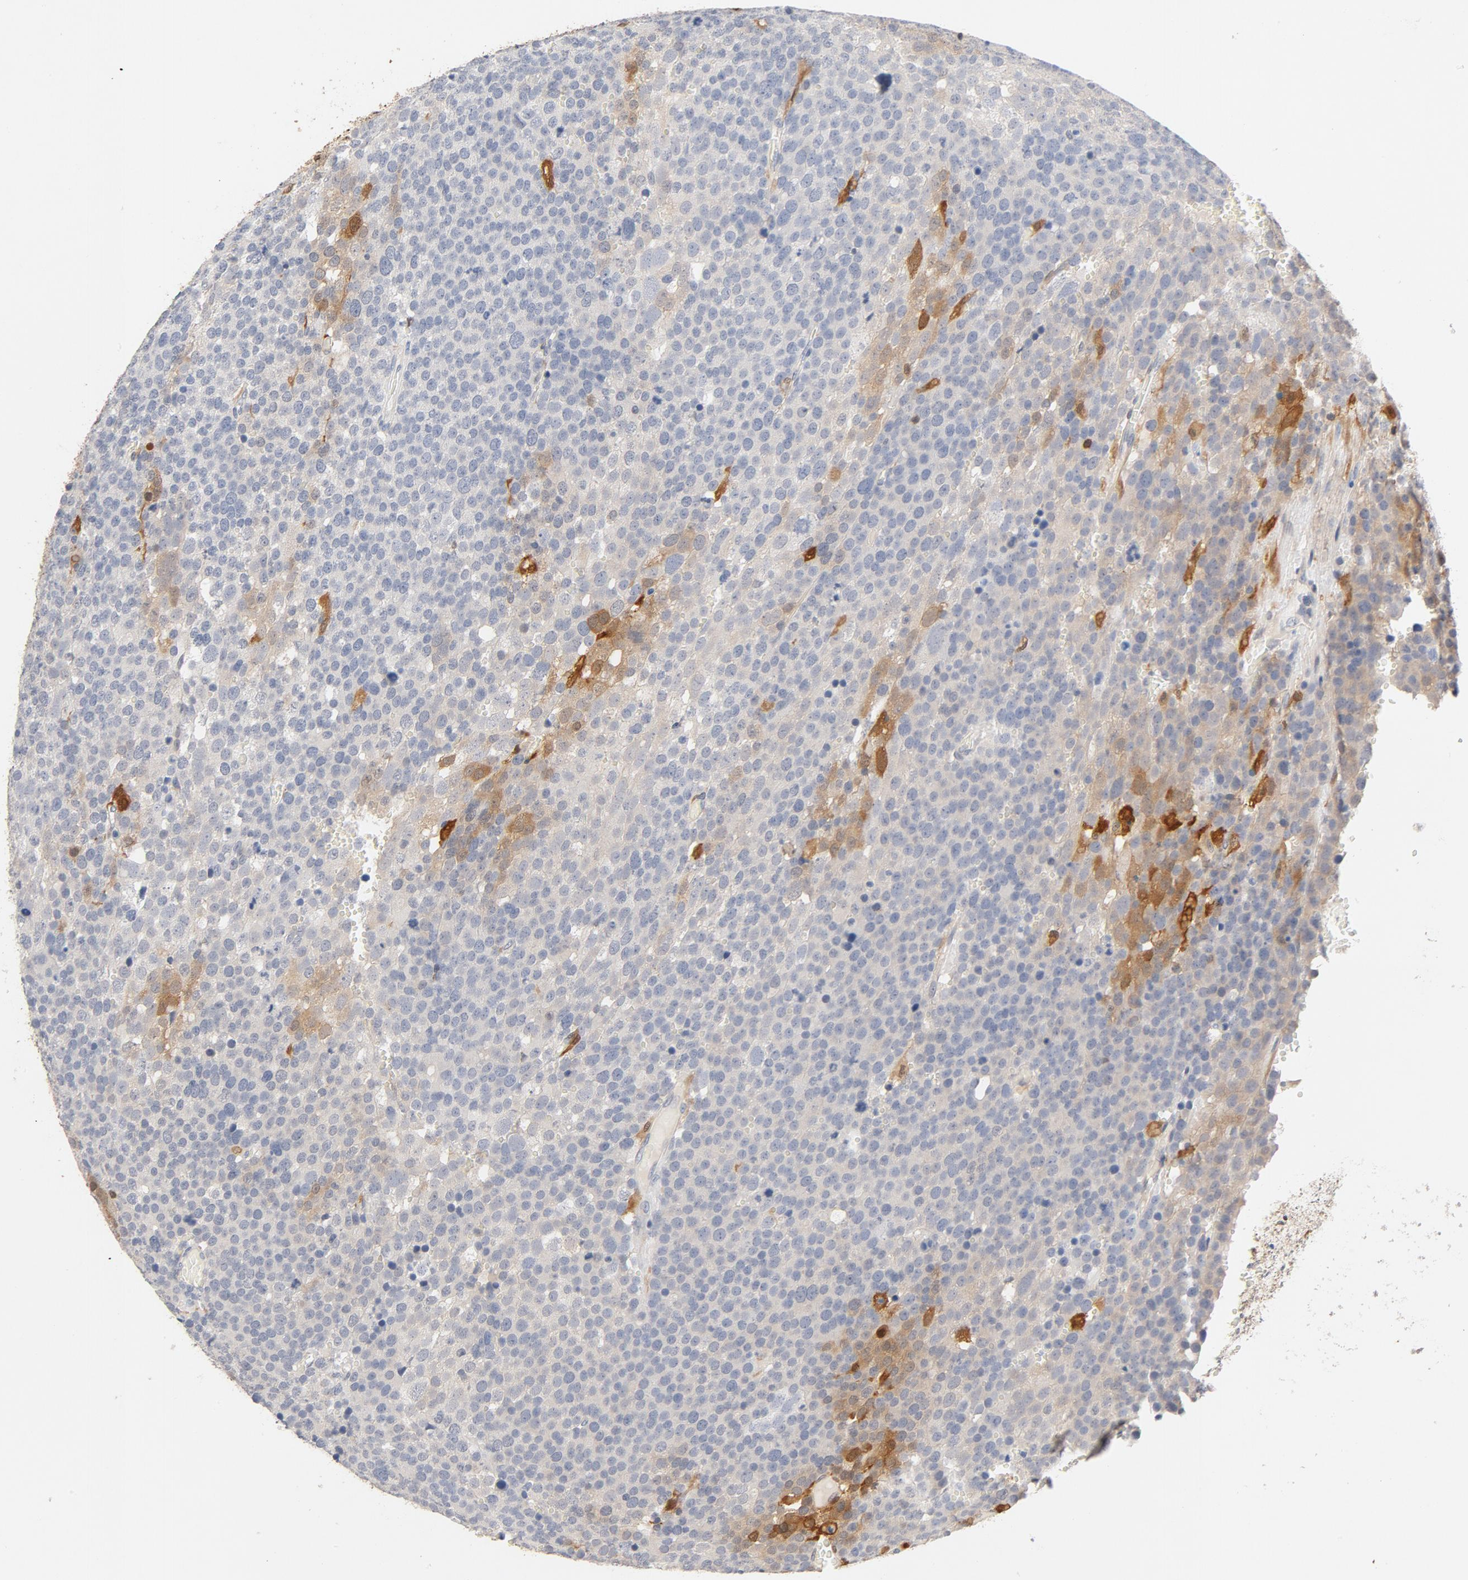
{"staining": {"intensity": "strong", "quantity": "<25%", "location": "cytoplasmic/membranous"}, "tissue": "testis cancer", "cell_type": "Tumor cells", "image_type": "cancer", "snomed": [{"axis": "morphology", "description": "Seminoma, NOS"}, {"axis": "topography", "description": "Testis"}], "caption": "Testis cancer tissue demonstrates strong cytoplasmic/membranous positivity in approximately <25% of tumor cells, visualized by immunohistochemistry.", "gene": "STAT1", "patient": {"sex": "male", "age": 71}}